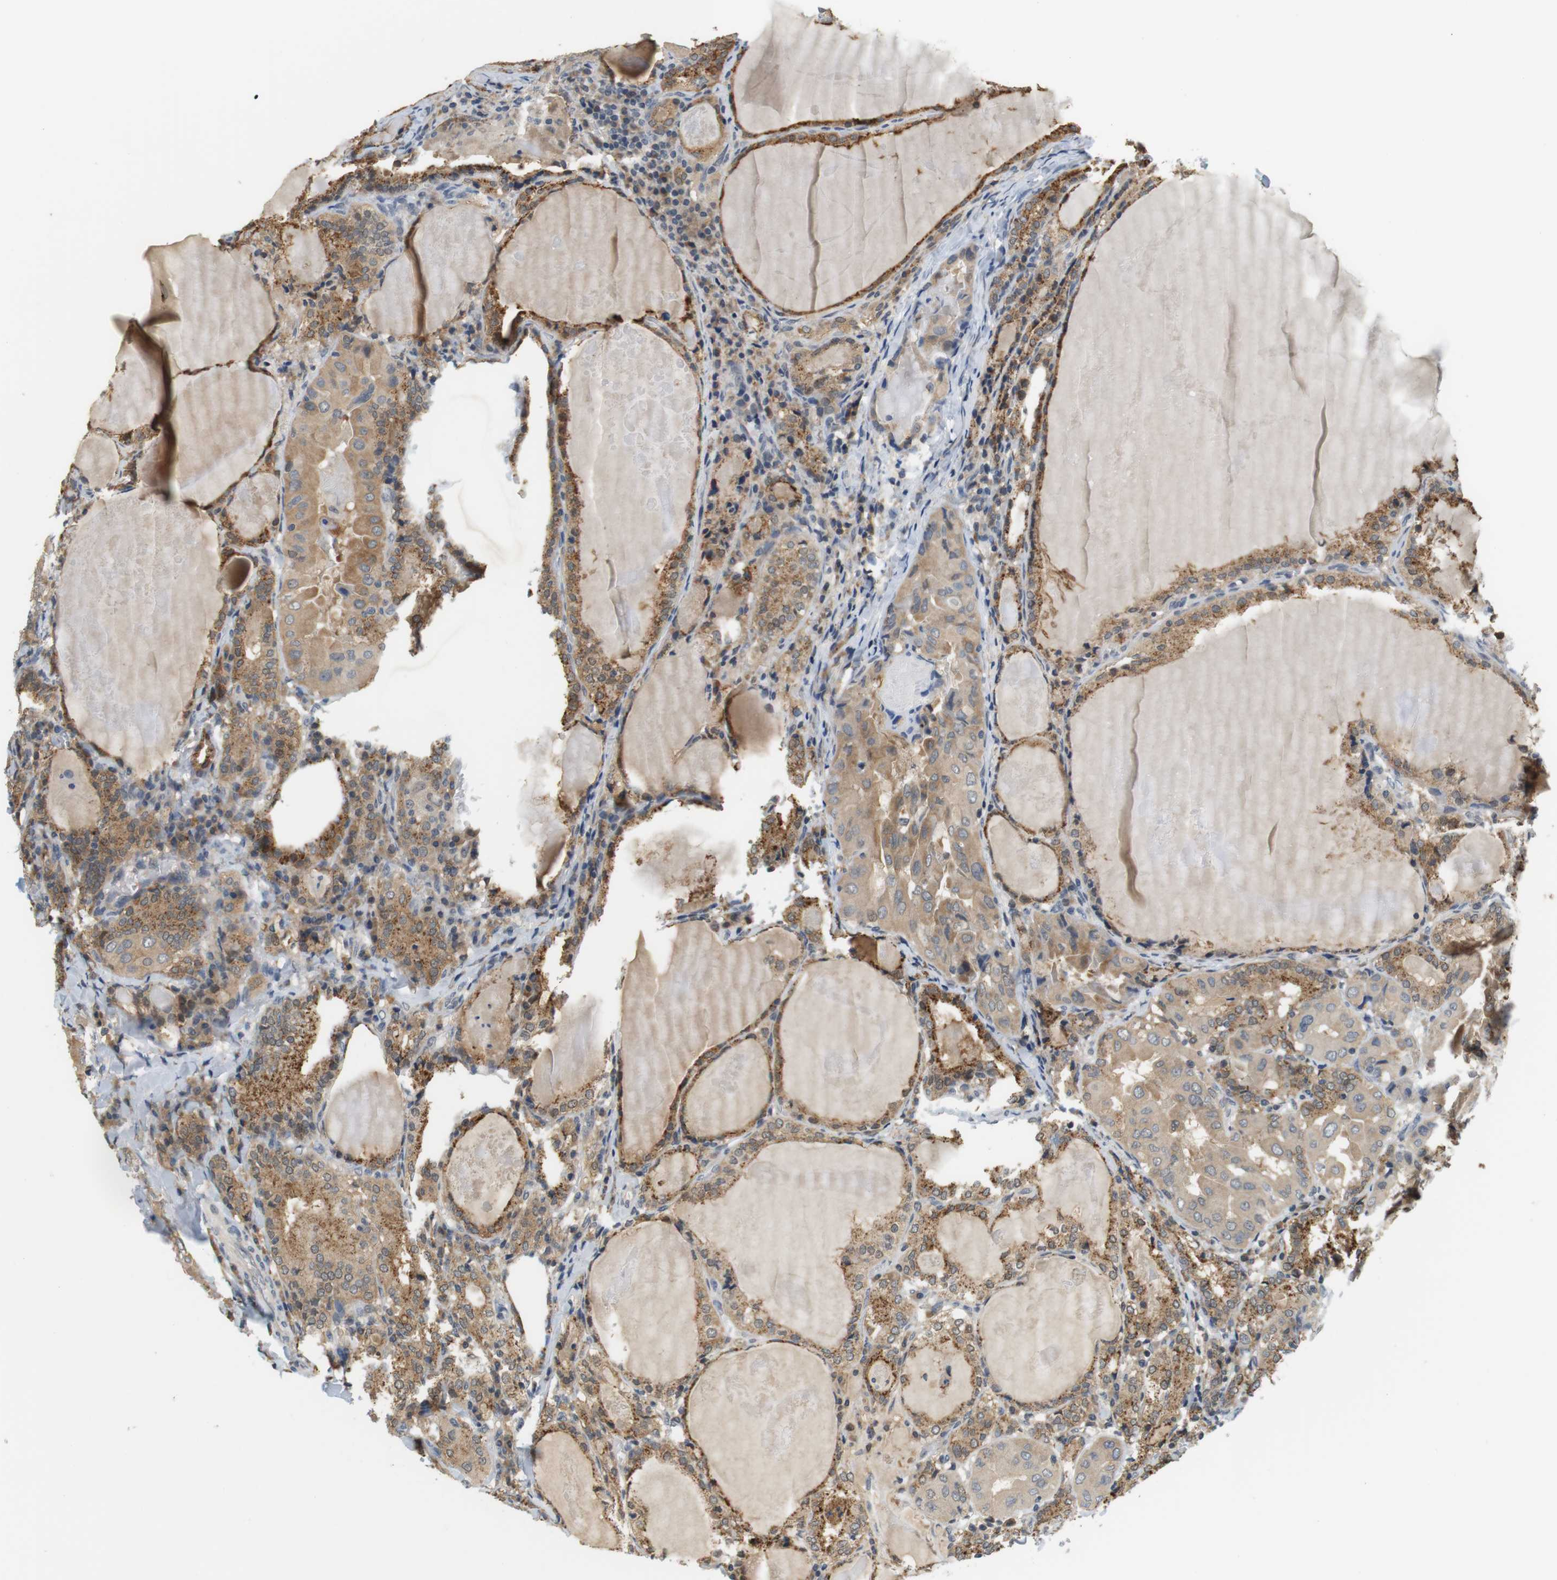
{"staining": {"intensity": "moderate", "quantity": "25%-75%", "location": "cytoplasmic/membranous"}, "tissue": "thyroid cancer", "cell_type": "Tumor cells", "image_type": "cancer", "snomed": [{"axis": "morphology", "description": "Papillary adenocarcinoma, NOS"}, {"axis": "topography", "description": "Thyroid gland"}], "caption": "This is a photomicrograph of IHC staining of thyroid cancer, which shows moderate staining in the cytoplasmic/membranous of tumor cells.", "gene": "WNT7A", "patient": {"sex": "female", "age": 42}}